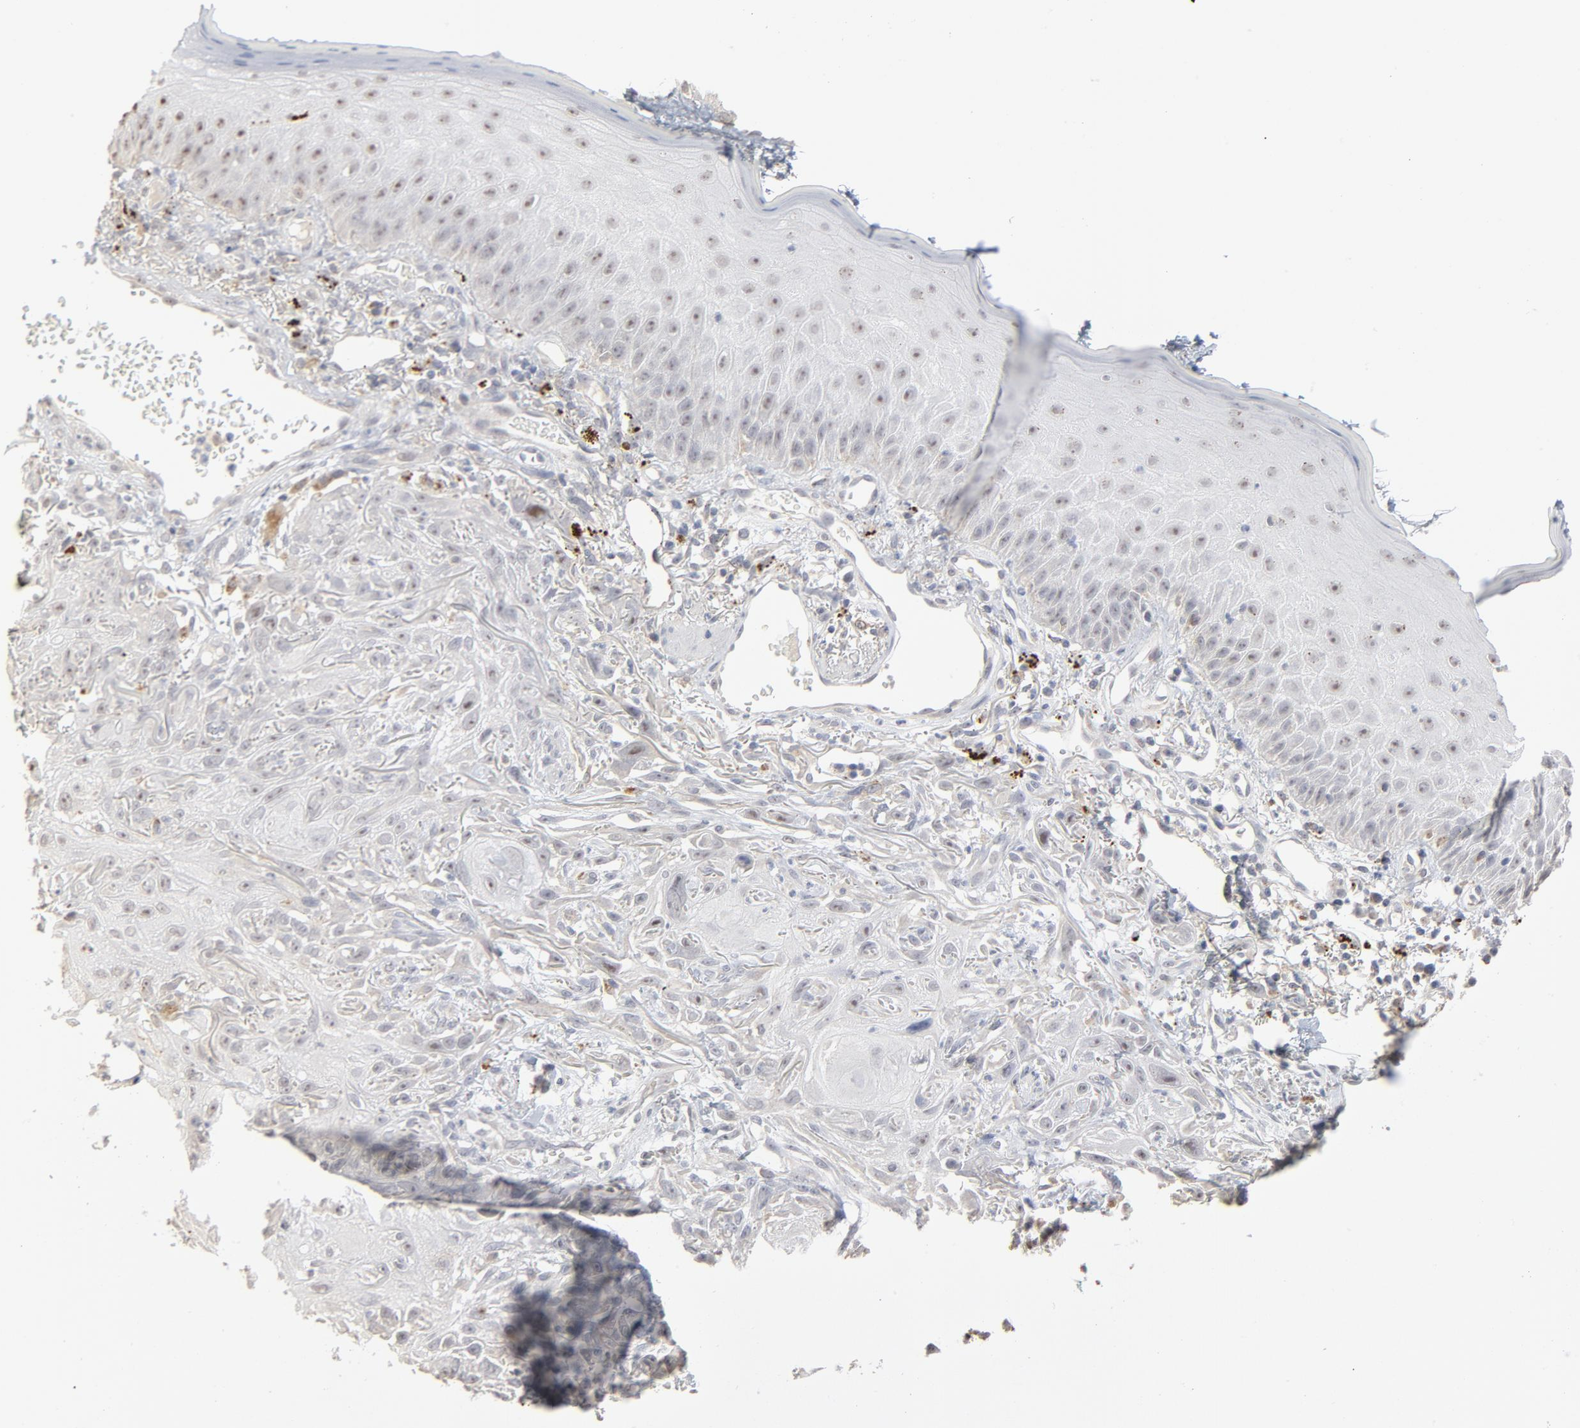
{"staining": {"intensity": "negative", "quantity": "none", "location": "none"}, "tissue": "skin cancer", "cell_type": "Tumor cells", "image_type": "cancer", "snomed": [{"axis": "morphology", "description": "Squamous cell carcinoma, NOS"}, {"axis": "topography", "description": "Skin"}], "caption": "The micrograph displays no staining of tumor cells in skin cancer (squamous cell carcinoma).", "gene": "POMT2", "patient": {"sex": "female", "age": 59}}